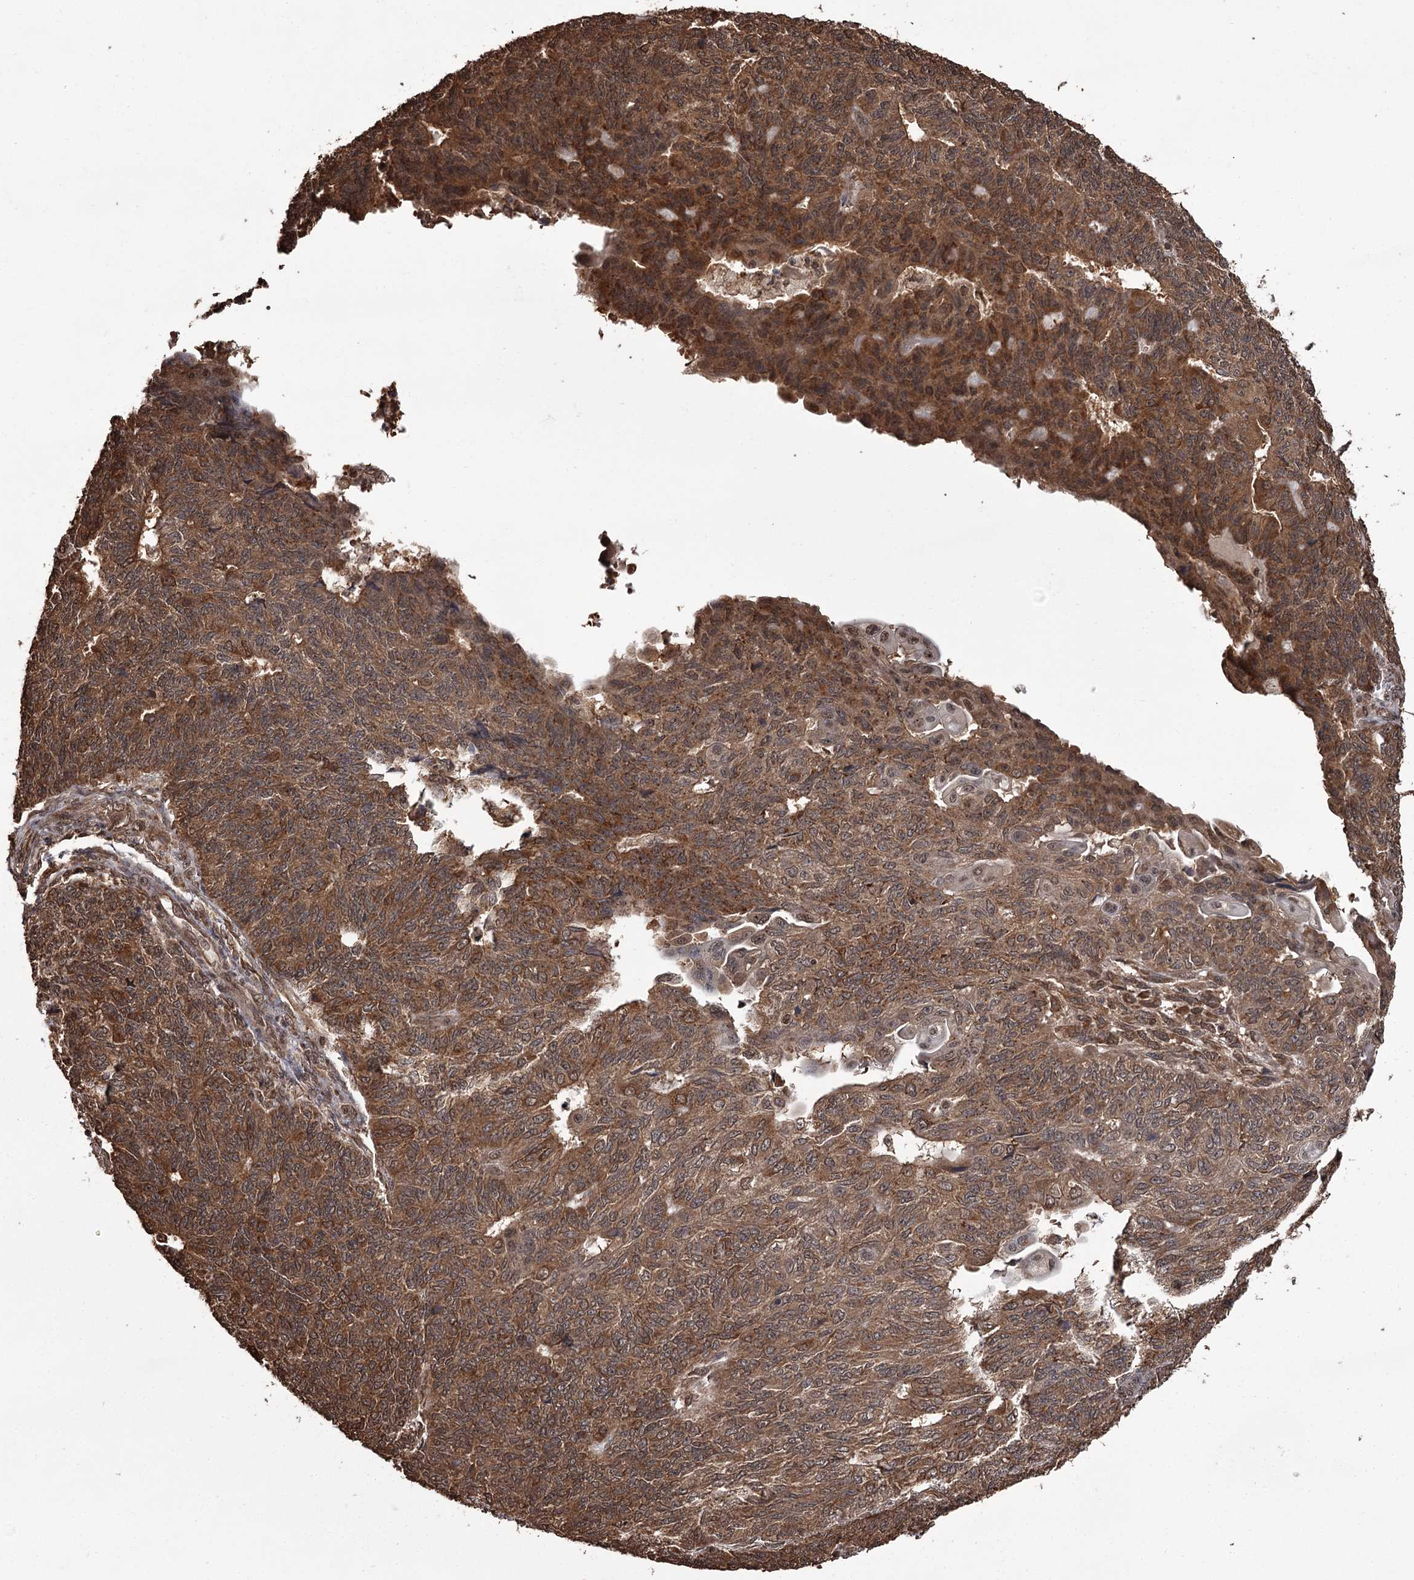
{"staining": {"intensity": "moderate", "quantity": ">75%", "location": "cytoplasmic/membranous,nuclear"}, "tissue": "endometrial cancer", "cell_type": "Tumor cells", "image_type": "cancer", "snomed": [{"axis": "morphology", "description": "Adenocarcinoma, NOS"}, {"axis": "topography", "description": "Endometrium"}], "caption": "Human endometrial cancer (adenocarcinoma) stained with a protein marker reveals moderate staining in tumor cells.", "gene": "NPRL2", "patient": {"sex": "female", "age": 32}}